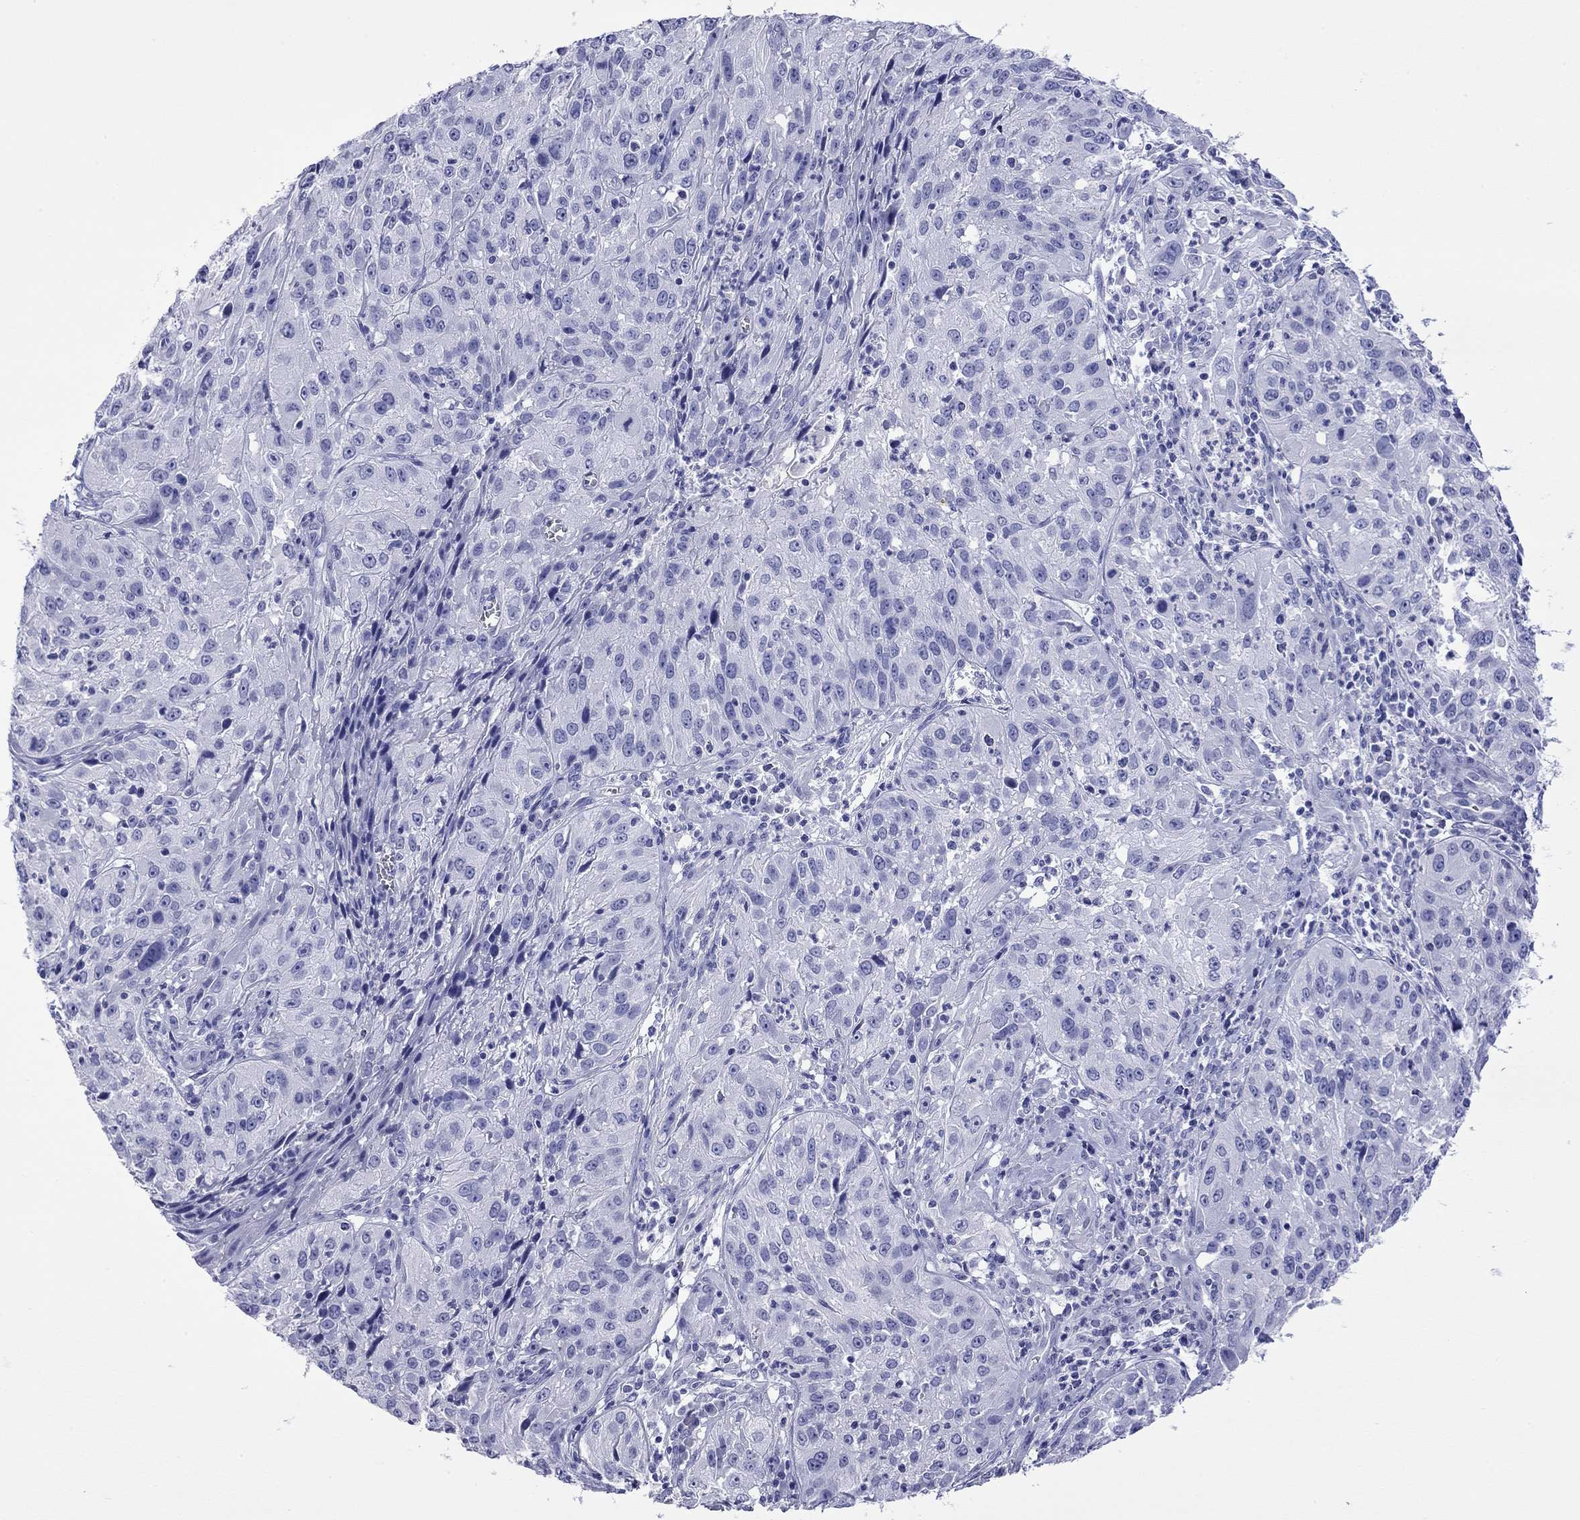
{"staining": {"intensity": "negative", "quantity": "none", "location": "none"}, "tissue": "cervical cancer", "cell_type": "Tumor cells", "image_type": "cancer", "snomed": [{"axis": "morphology", "description": "Squamous cell carcinoma, NOS"}, {"axis": "topography", "description": "Cervix"}], "caption": "An image of human cervical squamous cell carcinoma is negative for staining in tumor cells. (Brightfield microscopy of DAB IHC at high magnification).", "gene": "FIGLA", "patient": {"sex": "female", "age": 32}}